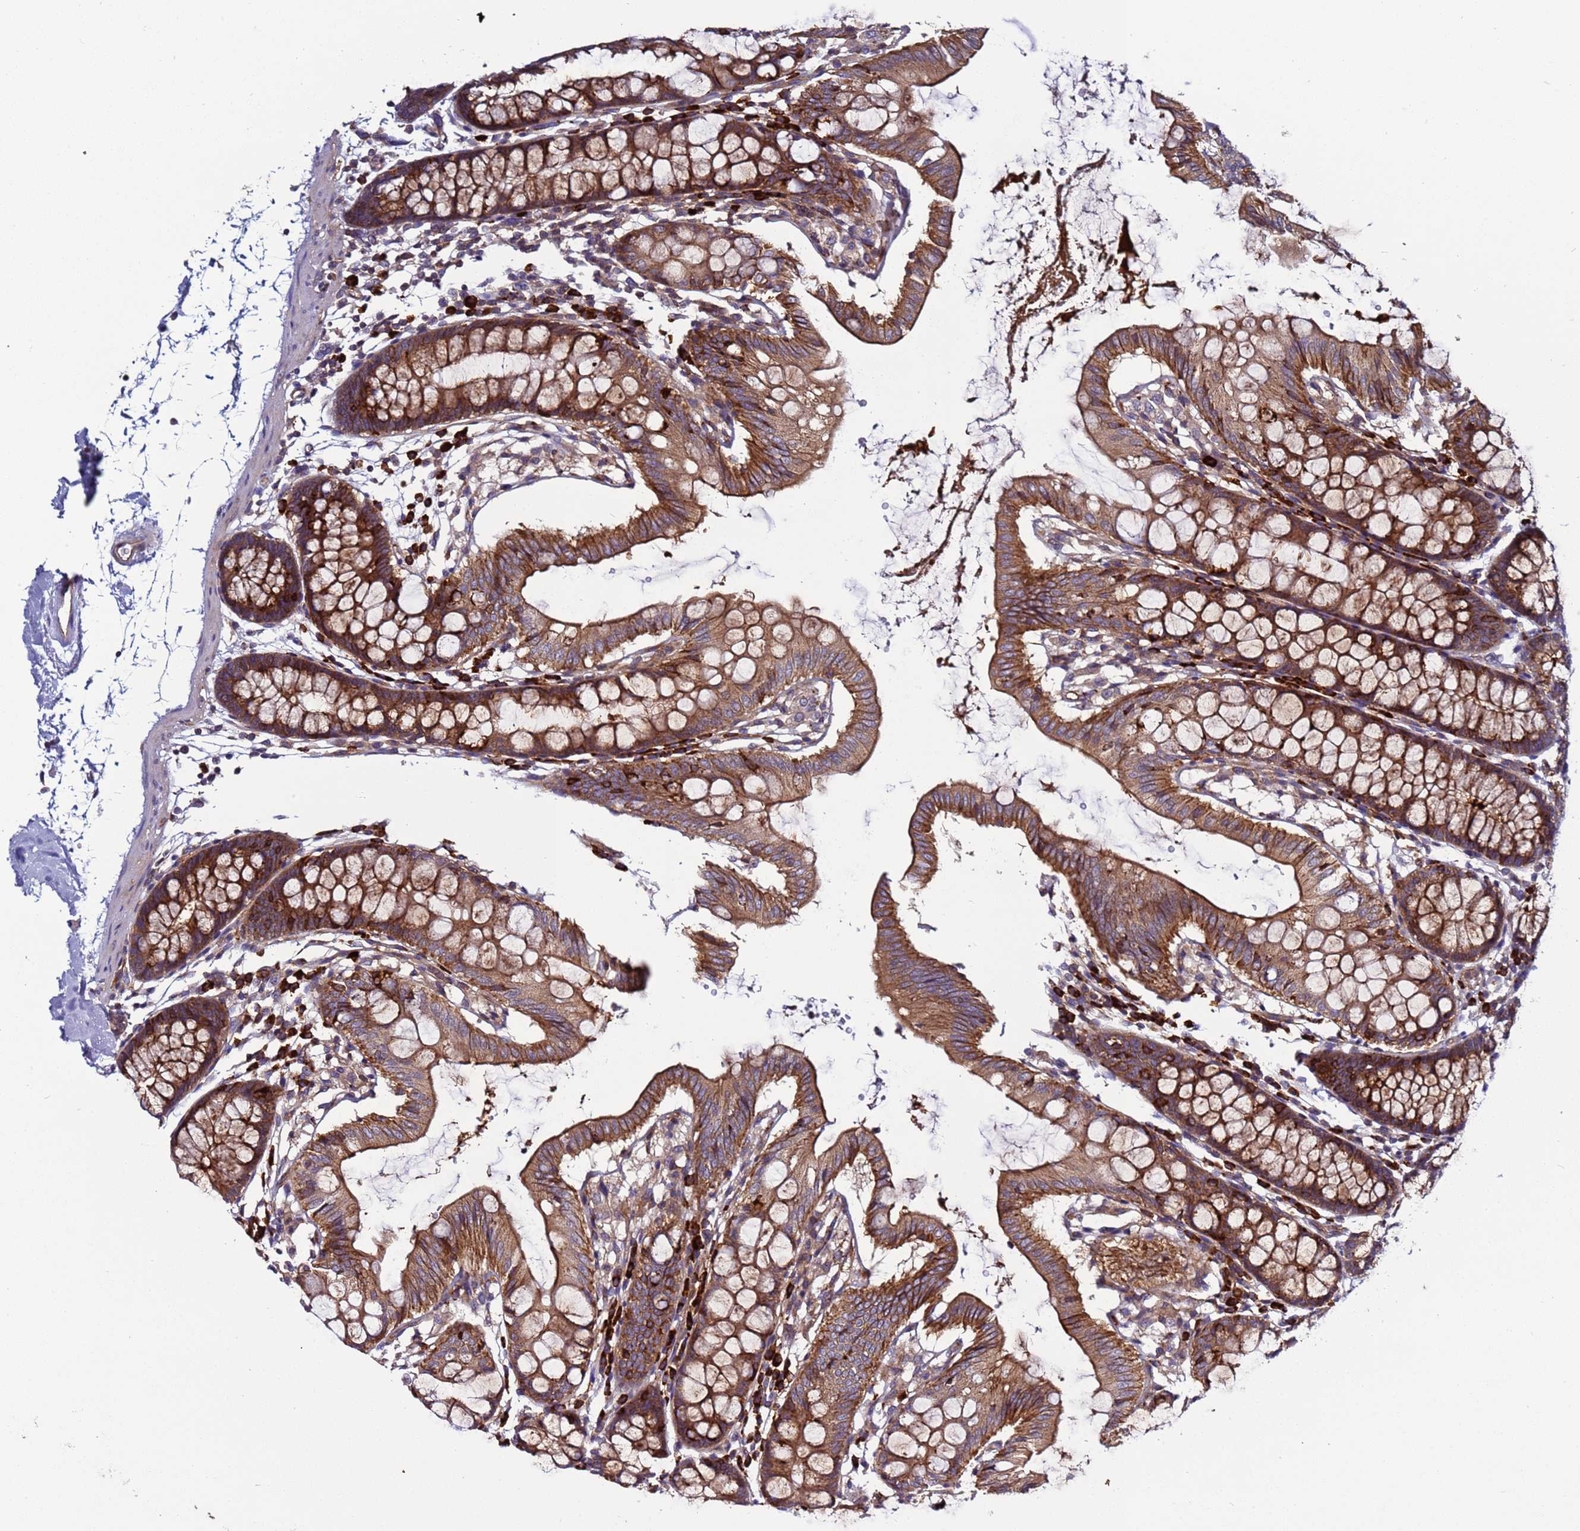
{"staining": {"intensity": "moderate", "quantity": ">75%", "location": "cytoplasmic/membranous"}, "tissue": "colon", "cell_type": "Endothelial cells", "image_type": "normal", "snomed": [{"axis": "morphology", "description": "Normal tissue, NOS"}, {"axis": "topography", "description": "Colon"}], "caption": "Brown immunohistochemical staining in normal human colon shows moderate cytoplasmic/membranous staining in about >75% of endothelial cells. Immunohistochemistry (ihc) stains the protein of interest in brown and the nuclei are stained blue.", "gene": "EFCAB8", "patient": {"sex": "male", "age": 75}}